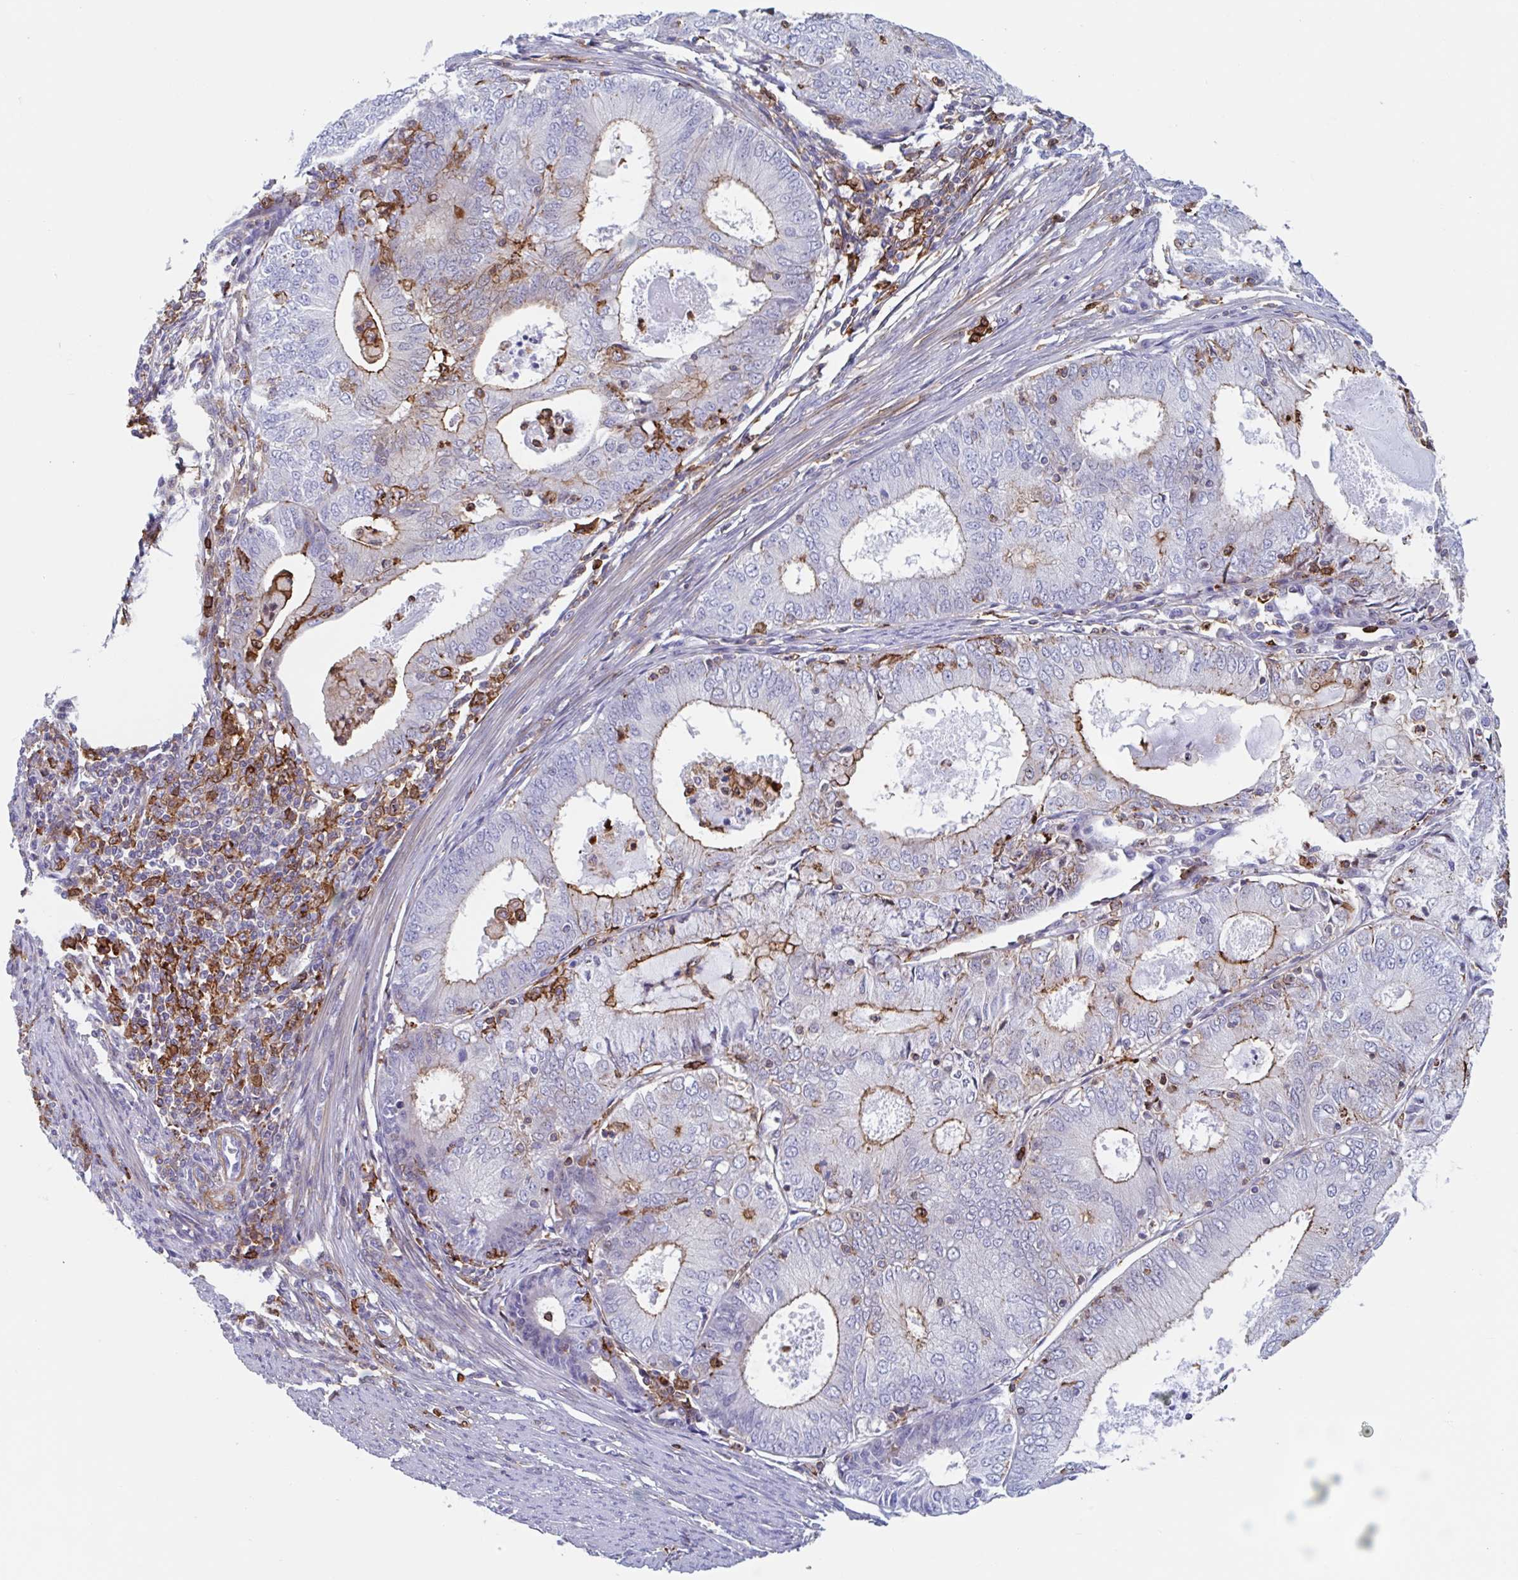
{"staining": {"intensity": "moderate", "quantity": "<25%", "location": "cytoplasmic/membranous"}, "tissue": "endometrial cancer", "cell_type": "Tumor cells", "image_type": "cancer", "snomed": [{"axis": "morphology", "description": "Adenocarcinoma, NOS"}, {"axis": "topography", "description": "Endometrium"}], "caption": "Immunohistochemical staining of human adenocarcinoma (endometrial) displays low levels of moderate cytoplasmic/membranous protein staining in about <25% of tumor cells.", "gene": "EFHD1", "patient": {"sex": "female", "age": 57}}